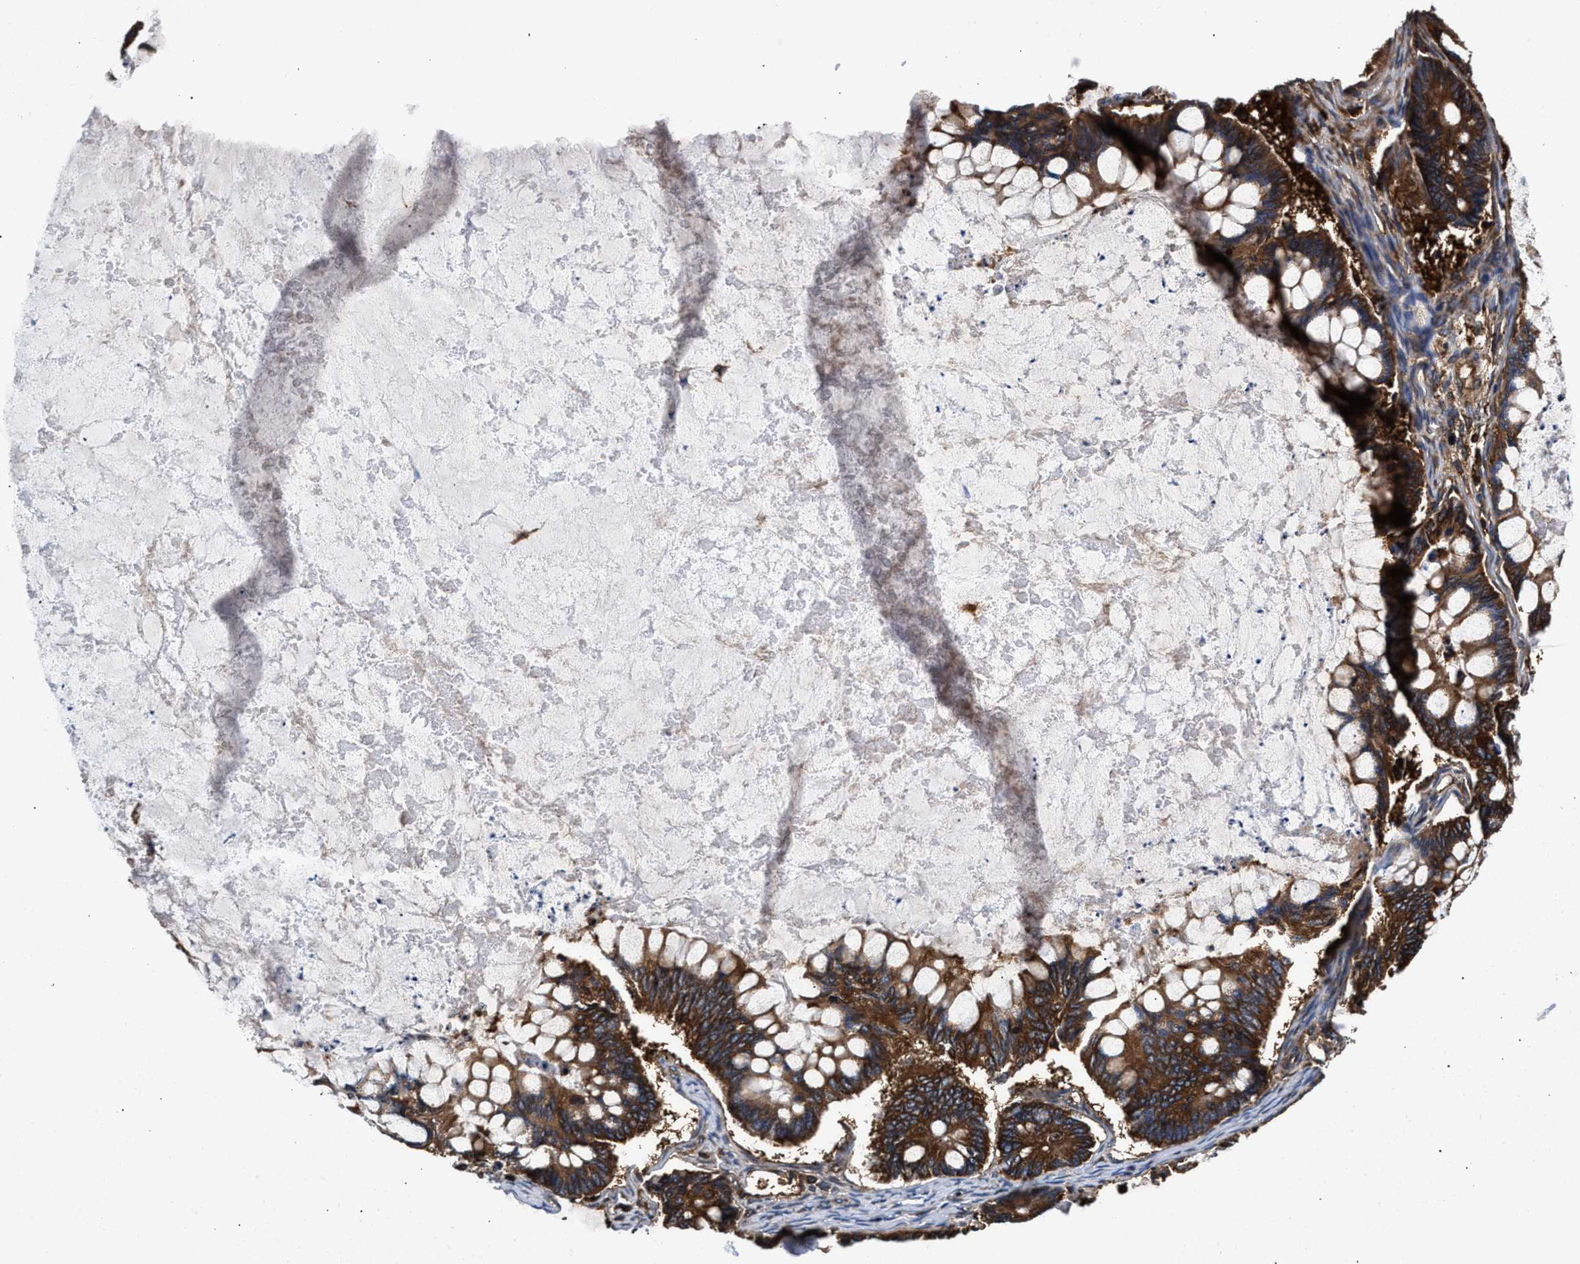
{"staining": {"intensity": "strong", "quantity": ">75%", "location": "cytoplasmic/membranous"}, "tissue": "ovarian cancer", "cell_type": "Tumor cells", "image_type": "cancer", "snomed": [{"axis": "morphology", "description": "Cystadenocarcinoma, mucinous, NOS"}, {"axis": "topography", "description": "Ovary"}], "caption": "Immunohistochemistry (IHC) of ovarian cancer (mucinous cystadenocarcinoma) displays high levels of strong cytoplasmic/membranous expression in approximately >75% of tumor cells.", "gene": "KYAT1", "patient": {"sex": "female", "age": 61}}